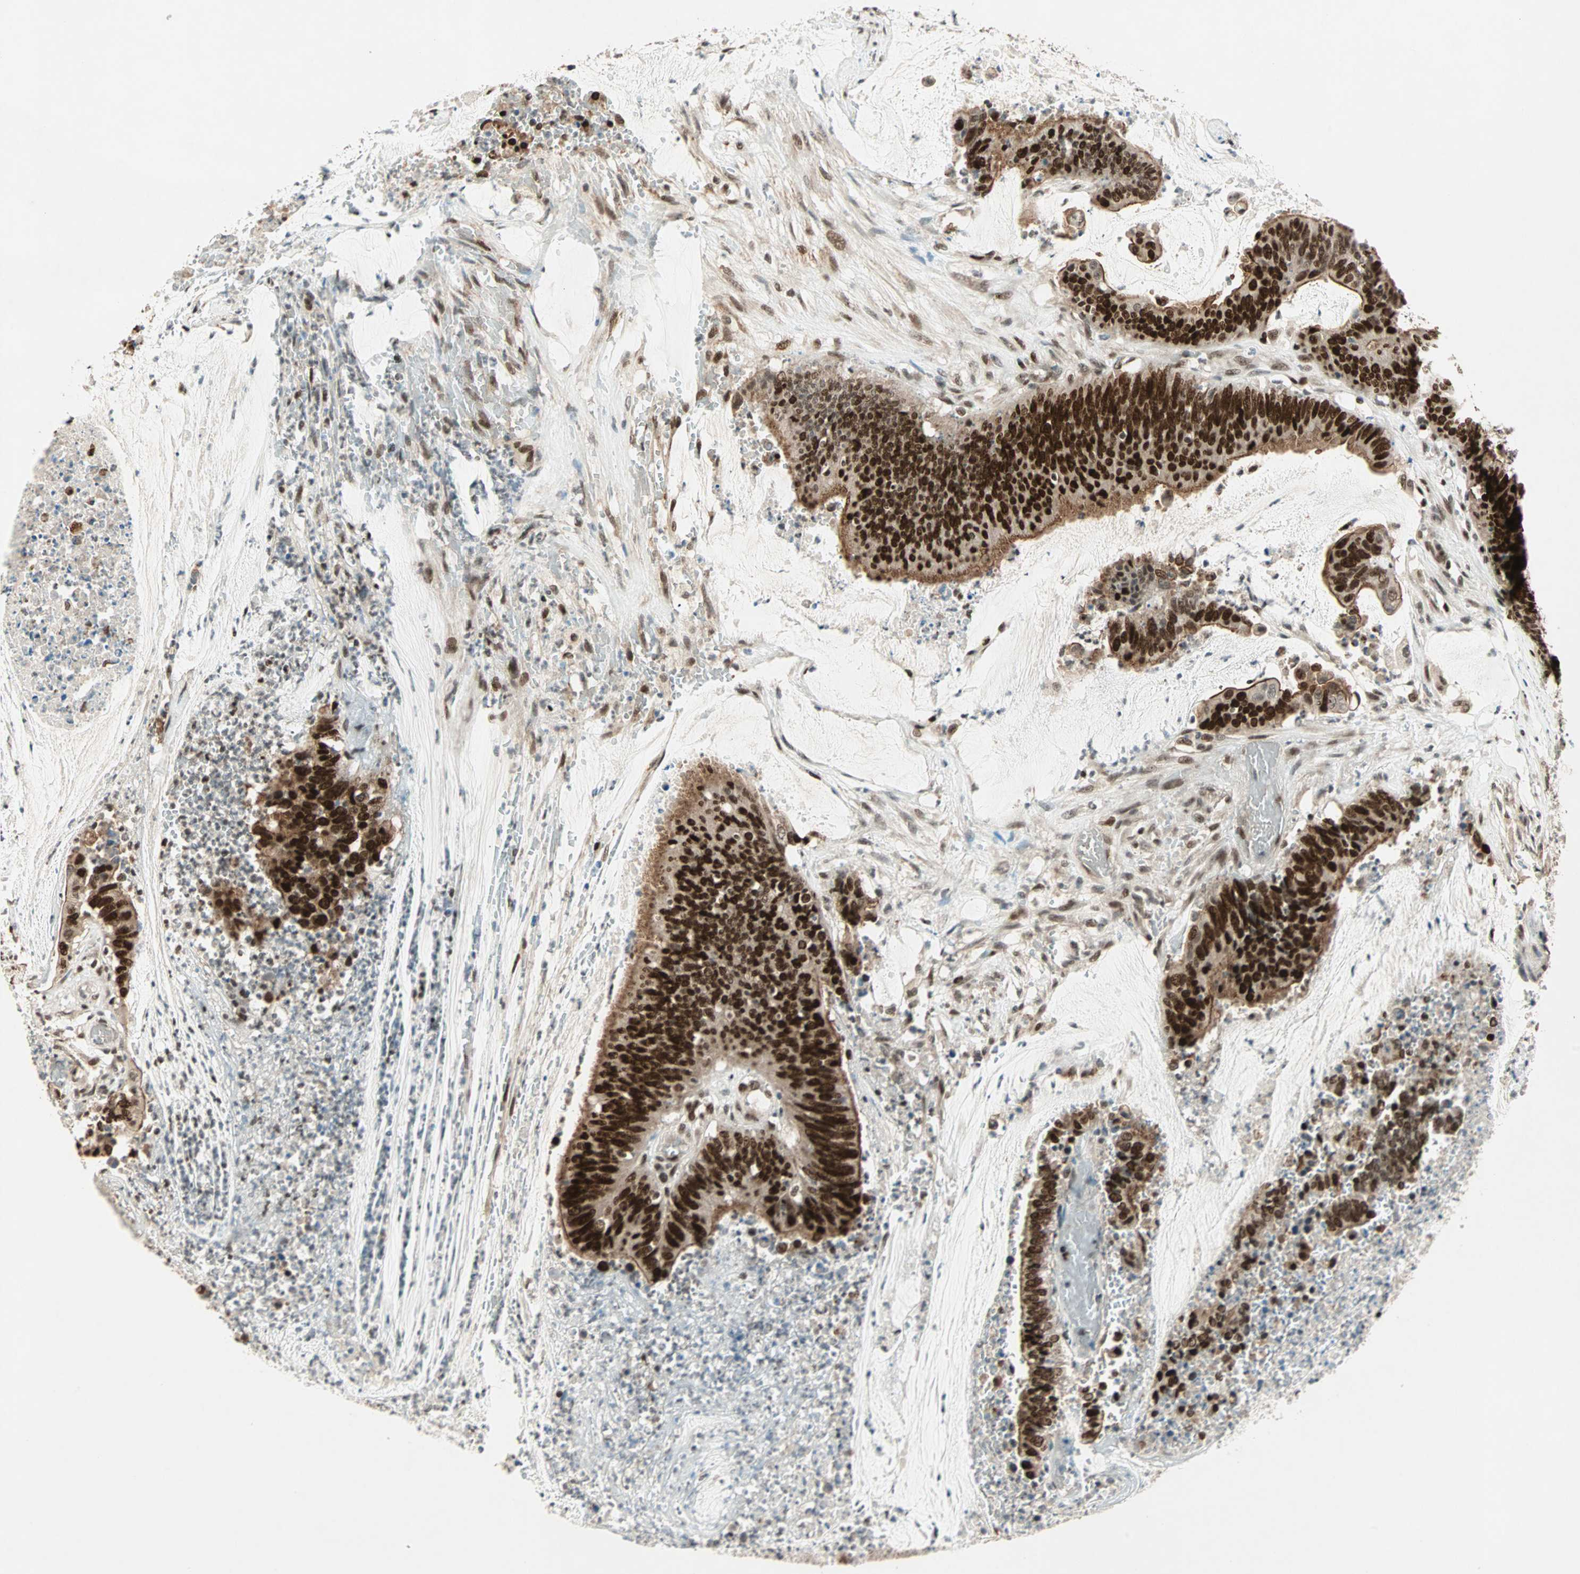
{"staining": {"intensity": "strong", "quantity": ">75%", "location": "cytoplasmic/membranous,nuclear"}, "tissue": "colorectal cancer", "cell_type": "Tumor cells", "image_type": "cancer", "snomed": [{"axis": "morphology", "description": "Adenocarcinoma, NOS"}, {"axis": "topography", "description": "Rectum"}], "caption": "IHC photomicrograph of neoplastic tissue: human adenocarcinoma (colorectal) stained using immunohistochemistry reveals high levels of strong protein expression localized specifically in the cytoplasmic/membranous and nuclear of tumor cells, appearing as a cytoplasmic/membranous and nuclear brown color.", "gene": "MDC1", "patient": {"sex": "female", "age": 66}}